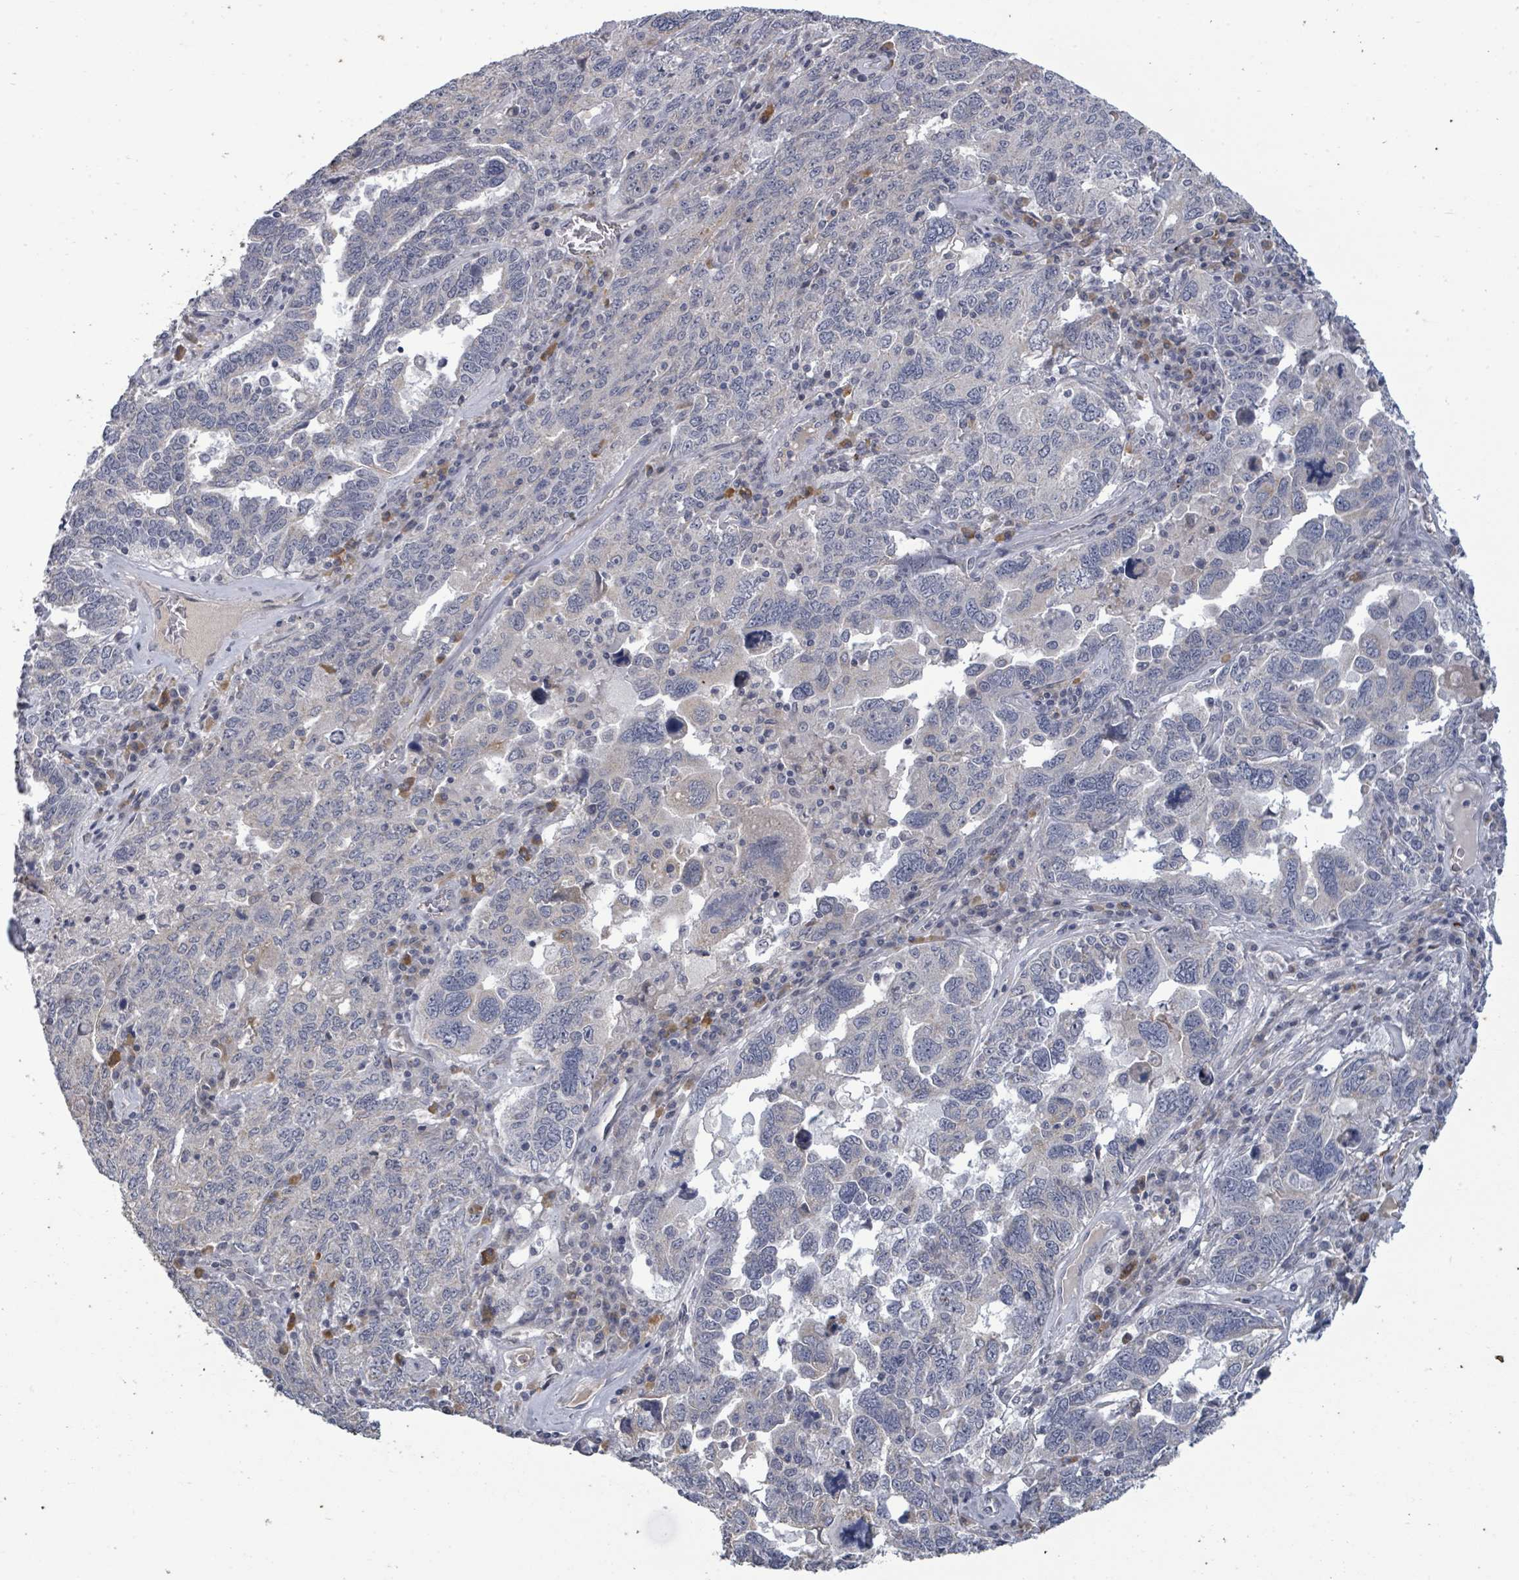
{"staining": {"intensity": "negative", "quantity": "none", "location": "none"}, "tissue": "ovarian cancer", "cell_type": "Tumor cells", "image_type": "cancer", "snomed": [{"axis": "morphology", "description": "Carcinoma, endometroid"}, {"axis": "topography", "description": "Ovary"}], "caption": "DAB immunohistochemical staining of ovarian cancer (endometroid carcinoma) reveals no significant expression in tumor cells. (Brightfield microscopy of DAB immunohistochemistry at high magnification).", "gene": "ASB12", "patient": {"sex": "female", "age": 62}}